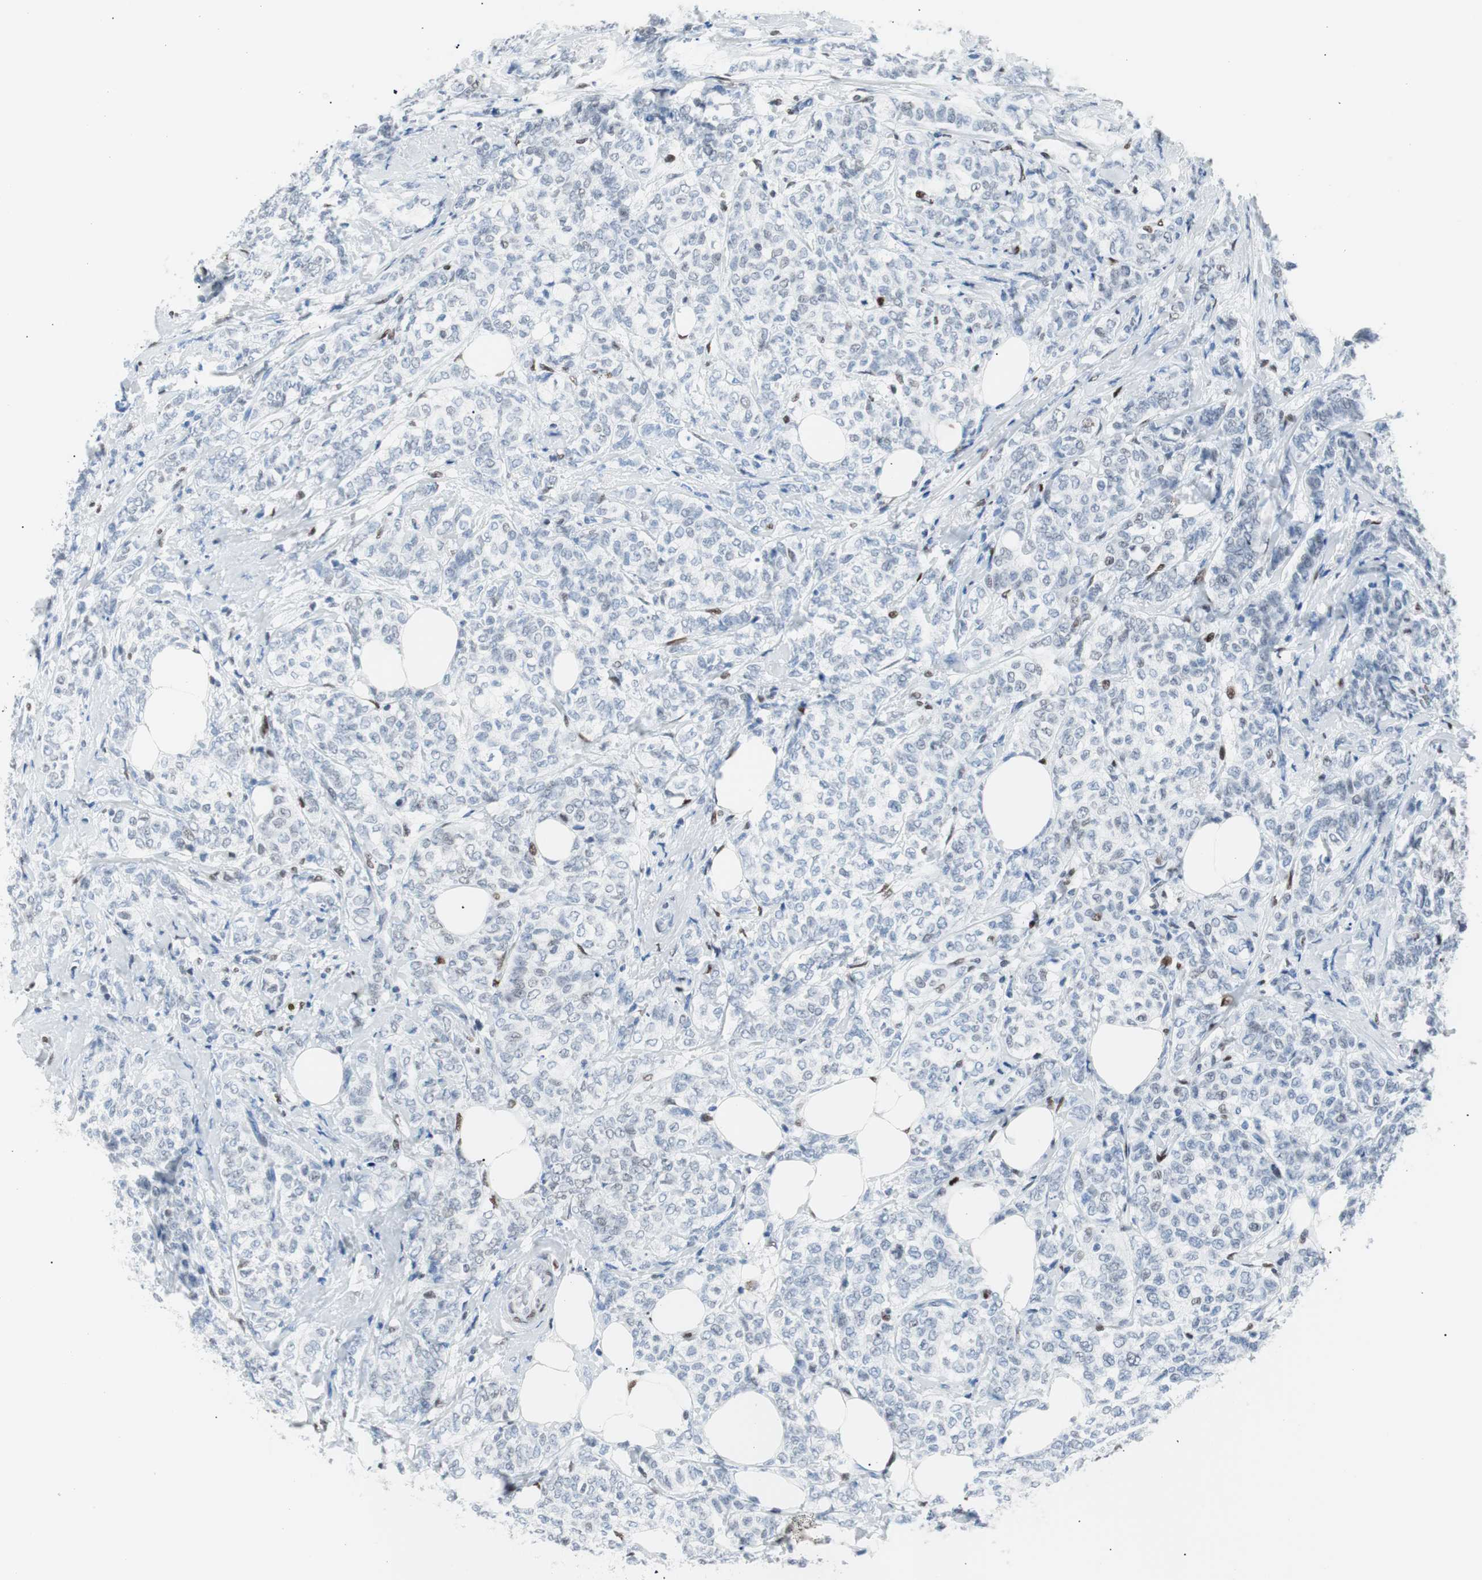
{"staining": {"intensity": "weak", "quantity": "<25%", "location": "nuclear"}, "tissue": "breast cancer", "cell_type": "Tumor cells", "image_type": "cancer", "snomed": [{"axis": "morphology", "description": "Lobular carcinoma"}, {"axis": "topography", "description": "Breast"}], "caption": "The immunohistochemistry photomicrograph has no significant expression in tumor cells of breast cancer (lobular carcinoma) tissue. Nuclei are stained in blue.", "gene": "CEBPB", "patient": {"sex": "female", "age": 60}}